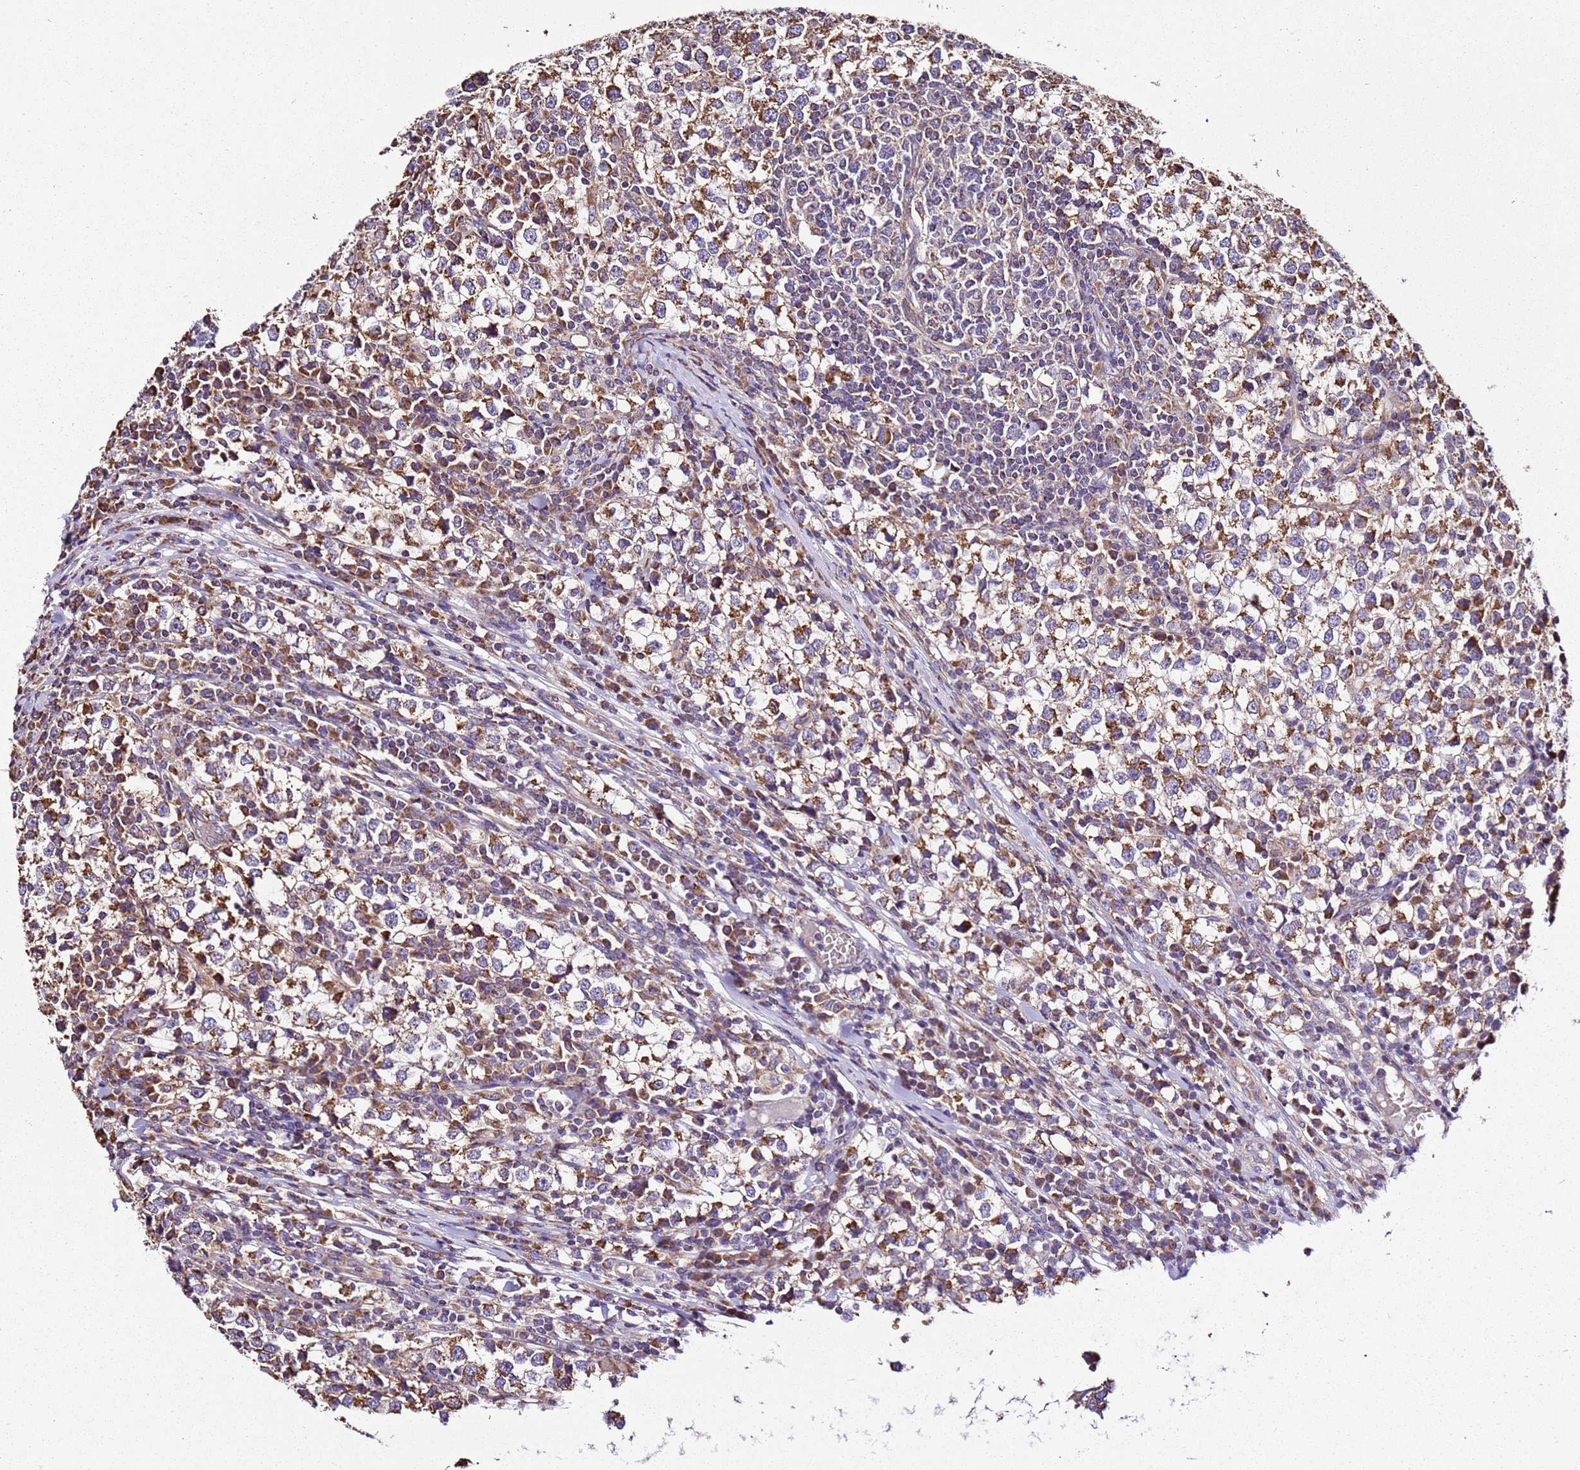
{"staining": {"intensity": "moderate", "quantity": "25%-75%", "location": "cytoplasmic/membranous"}, "tissue": "testis cancer", "cell_type": "Tumor cells", "image_type": "cancer", "snomed": [{"axis": "morphology", "description": "Seminoma, NOS"}, {"axis": "topography", "description": "Testis"}], "caption": "Tumor cells display moderate cytoplasmic/membranous expression in approximately 25%-75% of cells in testis cancer.", "gene": "LRRIQ1", "patient": {"sex": "male", "age": 65}}